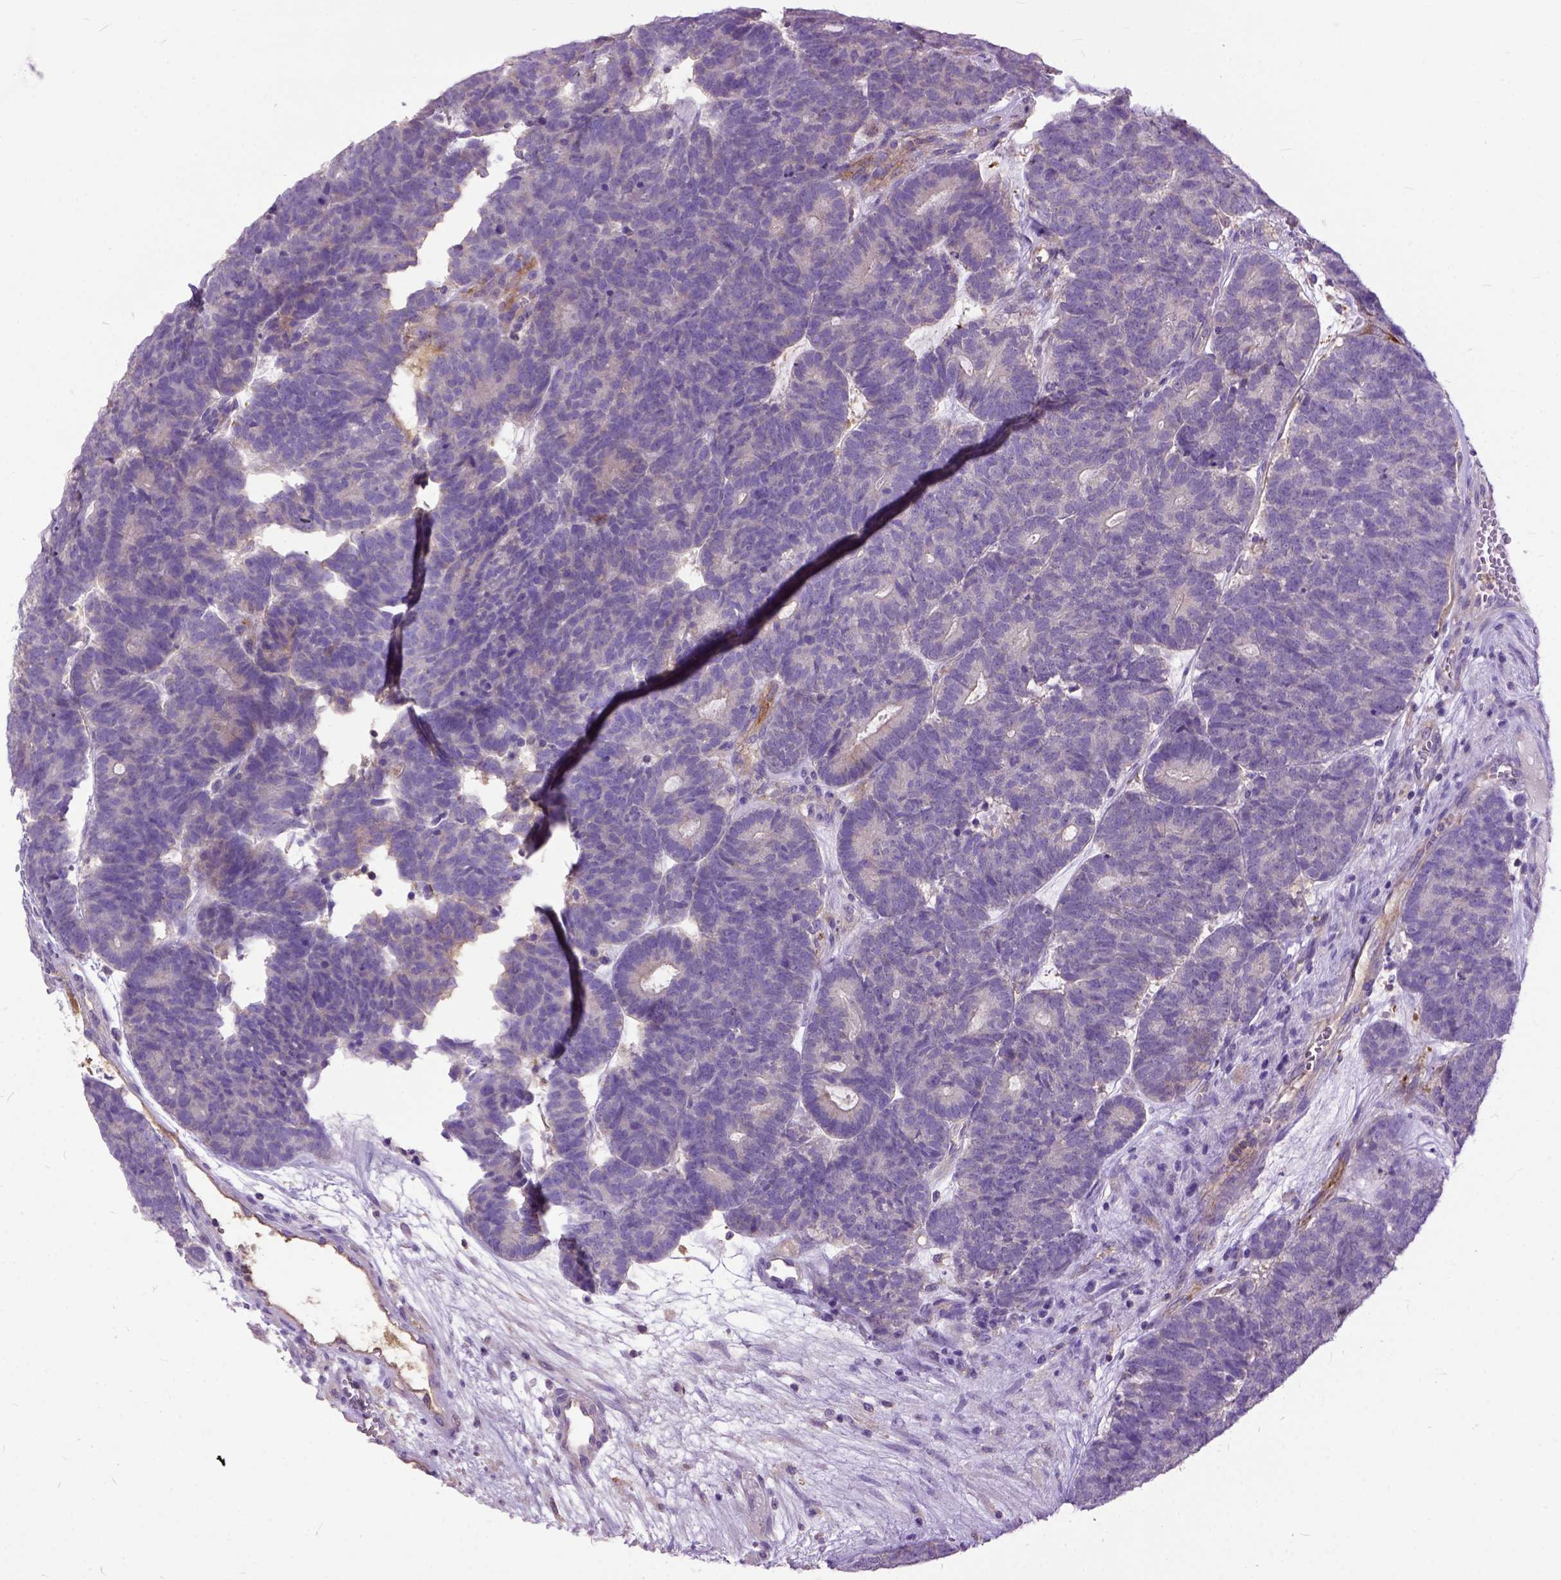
{"staining": {"intensity": "negative", "quantity": "none", "location": "none"}, "tissue": "head and neck cancer", "cell_type": "Tumor cells", "image_type": "cancer", "snomed": [{"axis": "morphology", "description": "Adenocarcinoma, NOS"}, {"axis": "topography", "description": "Head-Neck"}], "caption": "Protein analysis of adenocarcinoma (head and neck) reveals no significant positivity in tumor cells.", "gene": "NAMPT", "patient": {"sex": "female", "age": 81}}